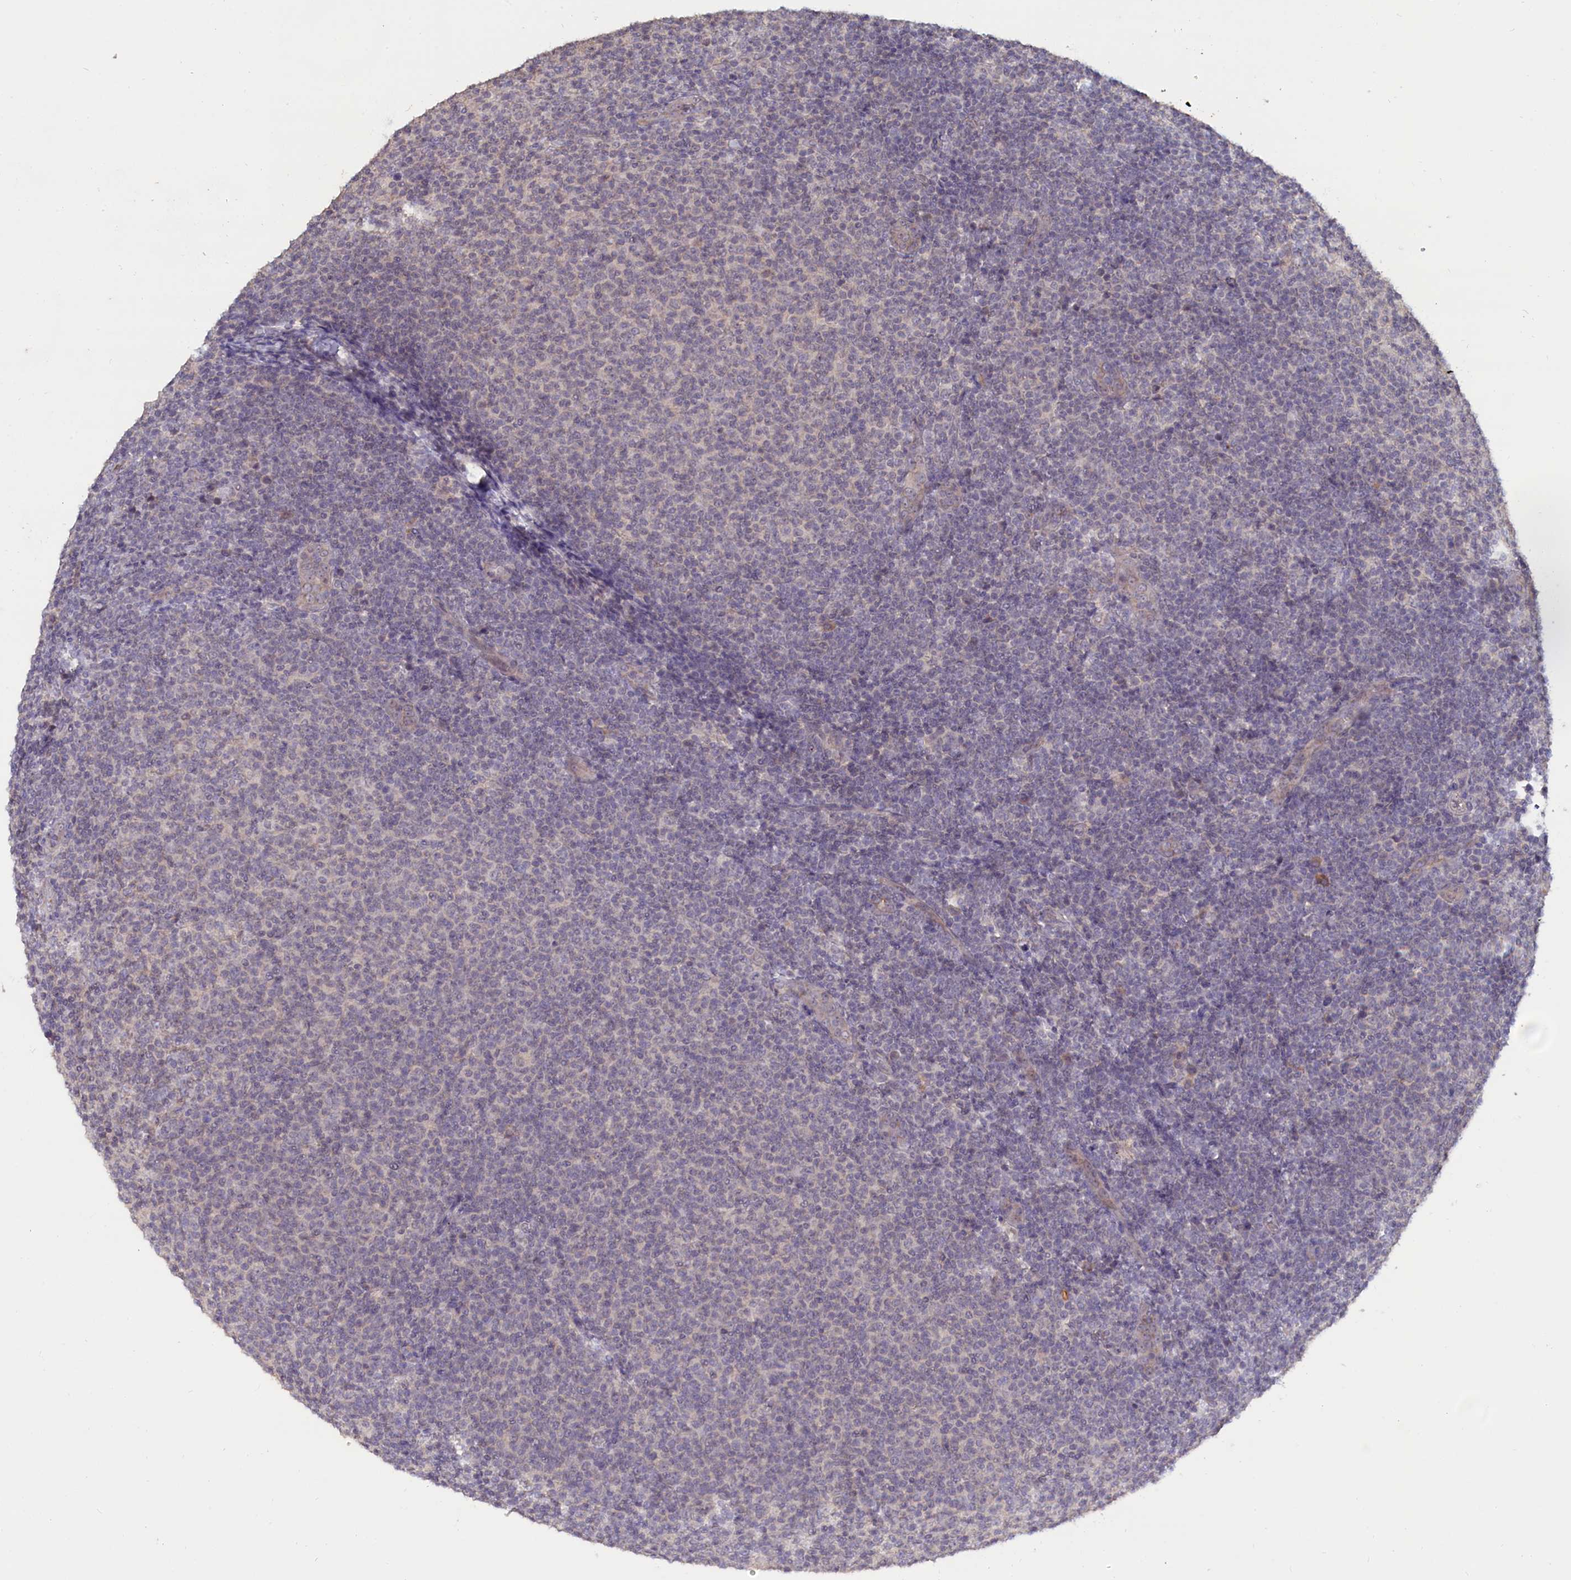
{"staining": {"intensity": "negative", "quantity": "none", "location": "none"}, "tissue": "lymphoma", "cell_type": "Tumor cells", "image_type": "cancer", "snomed": [{"axis": "morphology", "description": "Malignant lymphoma, non-Hodgkin's type, Low grade"}, {"axis": "topography", "description": "Lymph node"}], "caption": "Tumor cells are negative for protein expression in human malignant lymphoma, non-Hodgkin's type (low-grade). Nuclei are stained in blue.", "gene": "CELF5", "patient": {"sex": "male", "age": 66}}